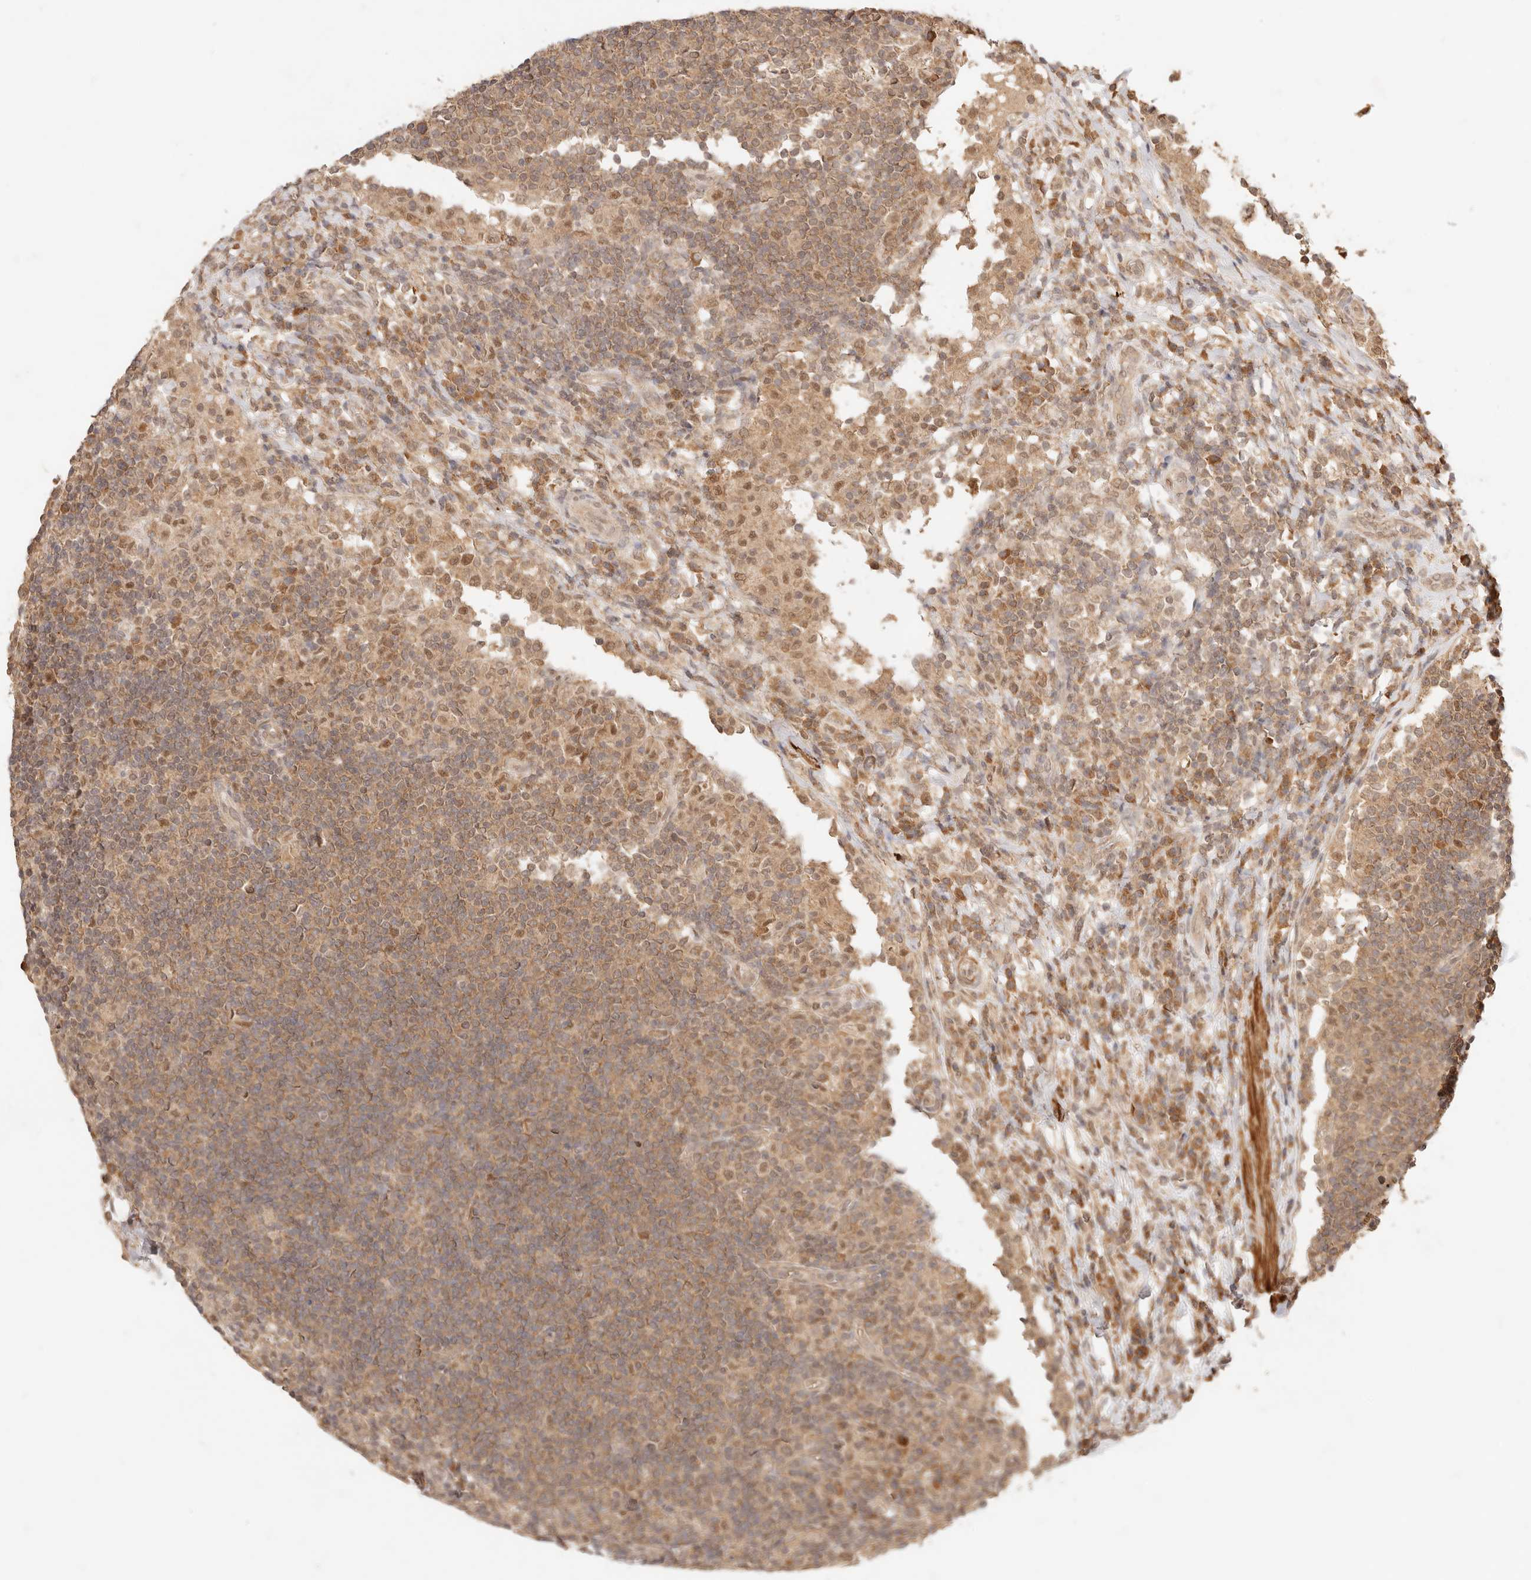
{"staining": {"intensity": "moderate", "quantity": "25%-75%", "location": "cytoplasmic/membranous,nuclear"}, "tissue": "lymph node", "cell_type": "Non-germinal center cells", "image_type": "normal", "snomed": [{"axis": "morphology", "description": "Normal tissue, NOS"}, {"axis": "topography", "description": "Lymph node"}], "caption": "Protein staining demonstrates moderate cytoplasmic/membranous,nuclear staining in approximately 25%-75% of non-germinal center cells in unremarkable lymph node.", "gene": "TRIM11", "patient": {"sex": "female", "age": 53}}